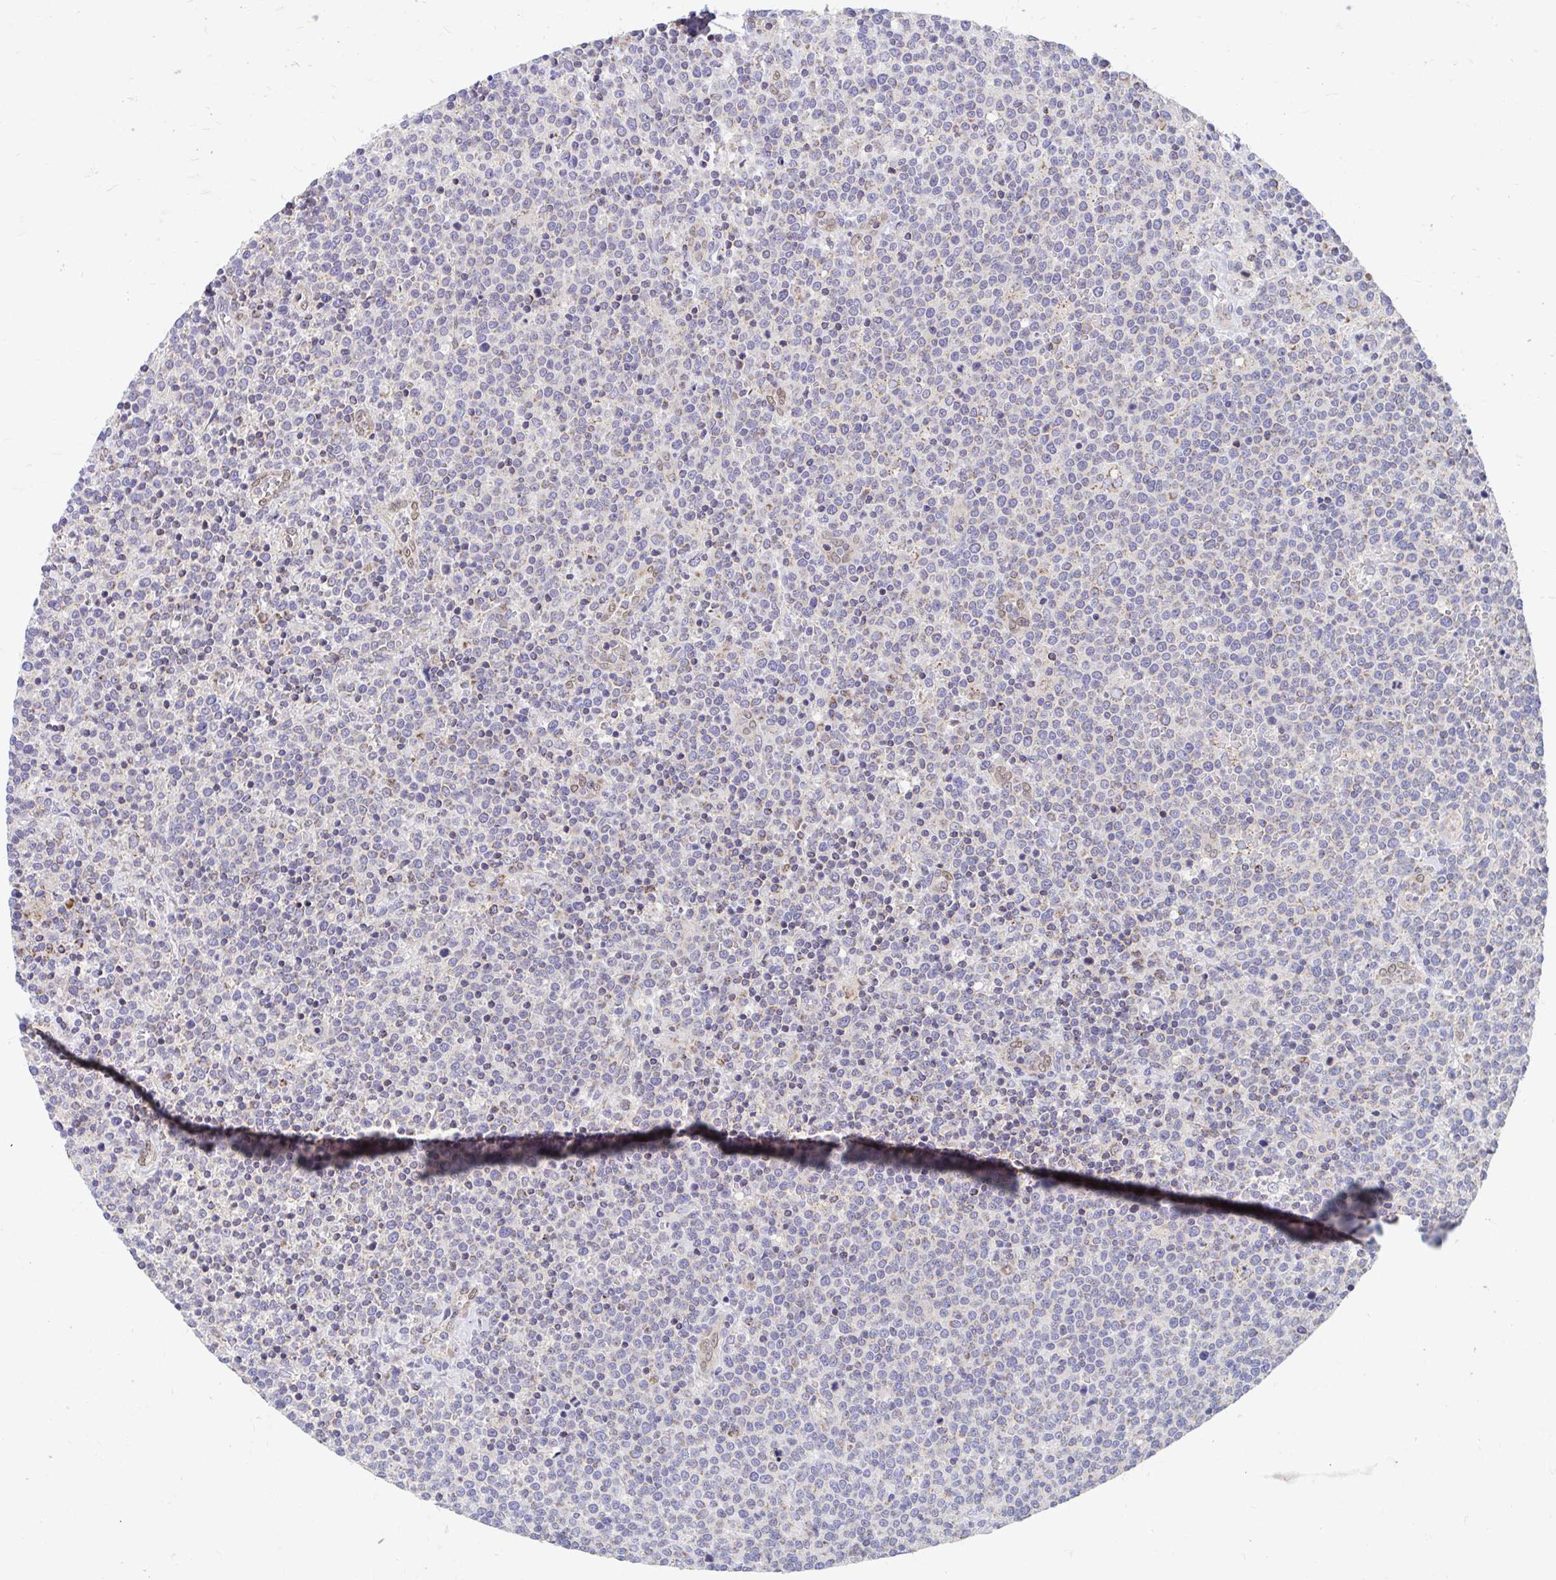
{"staining": {"intensity": "negative", "quantity": "none", "location": "none"}, "tissue": "lymphoma", "cell_type": "Tumor cells", "image_type": "cancer", "snomed": [{"axis": "morphology", "description": "Malignant lymphoma, non-Hodgkin's type, High grade"}, {"axis": "topography", "description": "Lymph node"}], "caption": "This micrograph is of high-grade malignant lymphoma, non-Hodgkin's type stained with immunohistochemistry (IHC) to label a protein in brown with the nuclei are counter-stained blue. There is no expression in tumor cells. The staining is performed using DAB brown chromogen with nuclei counter-stained in using hematoxylin.", "gene": "FHIP1B", "patient": {"sex": "male", "age": 61}}